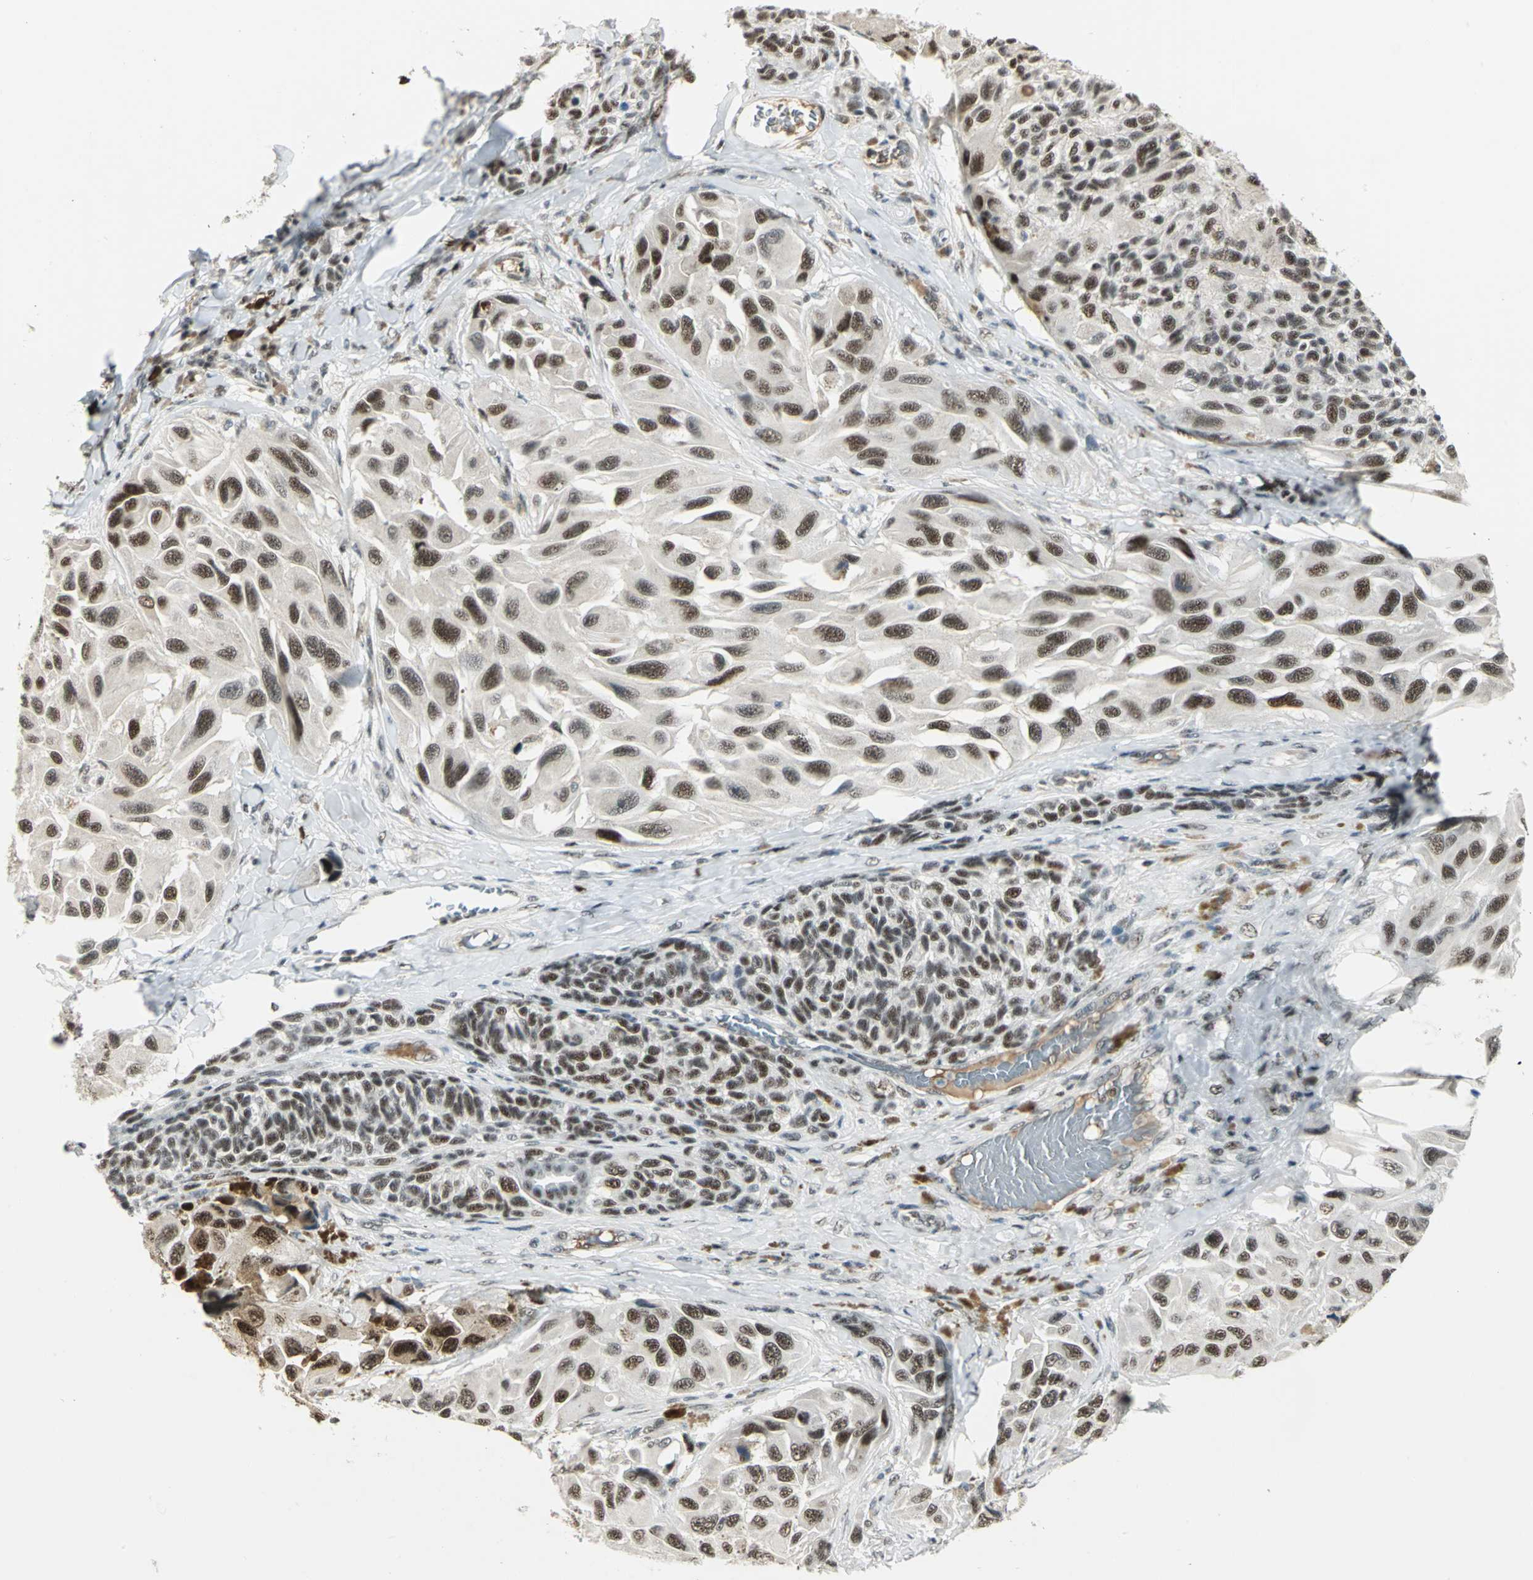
{"staining": {"intensity": "moderate", "quantity": ">75%", "location": "nuclear"}, "tissue": "melanoma", "cell_type": "Tumor cells", "image_type": "cancer", "snomed": [{"axis": "morphology", "description": "Malignant melanoma, NOS"}, {"axis": "topography", "description": "Skin"}], "caption": "Protein expression analysis of melanoma shows moderate nuclear positivity in approximately >75% of tumor cells. (Stains: DAB in brown, nuclei in blue, Microscopy: brightfield microscopy at high magnification).", "gene": "CCNT1", "patient": {"sex": "female", "age": 73}}